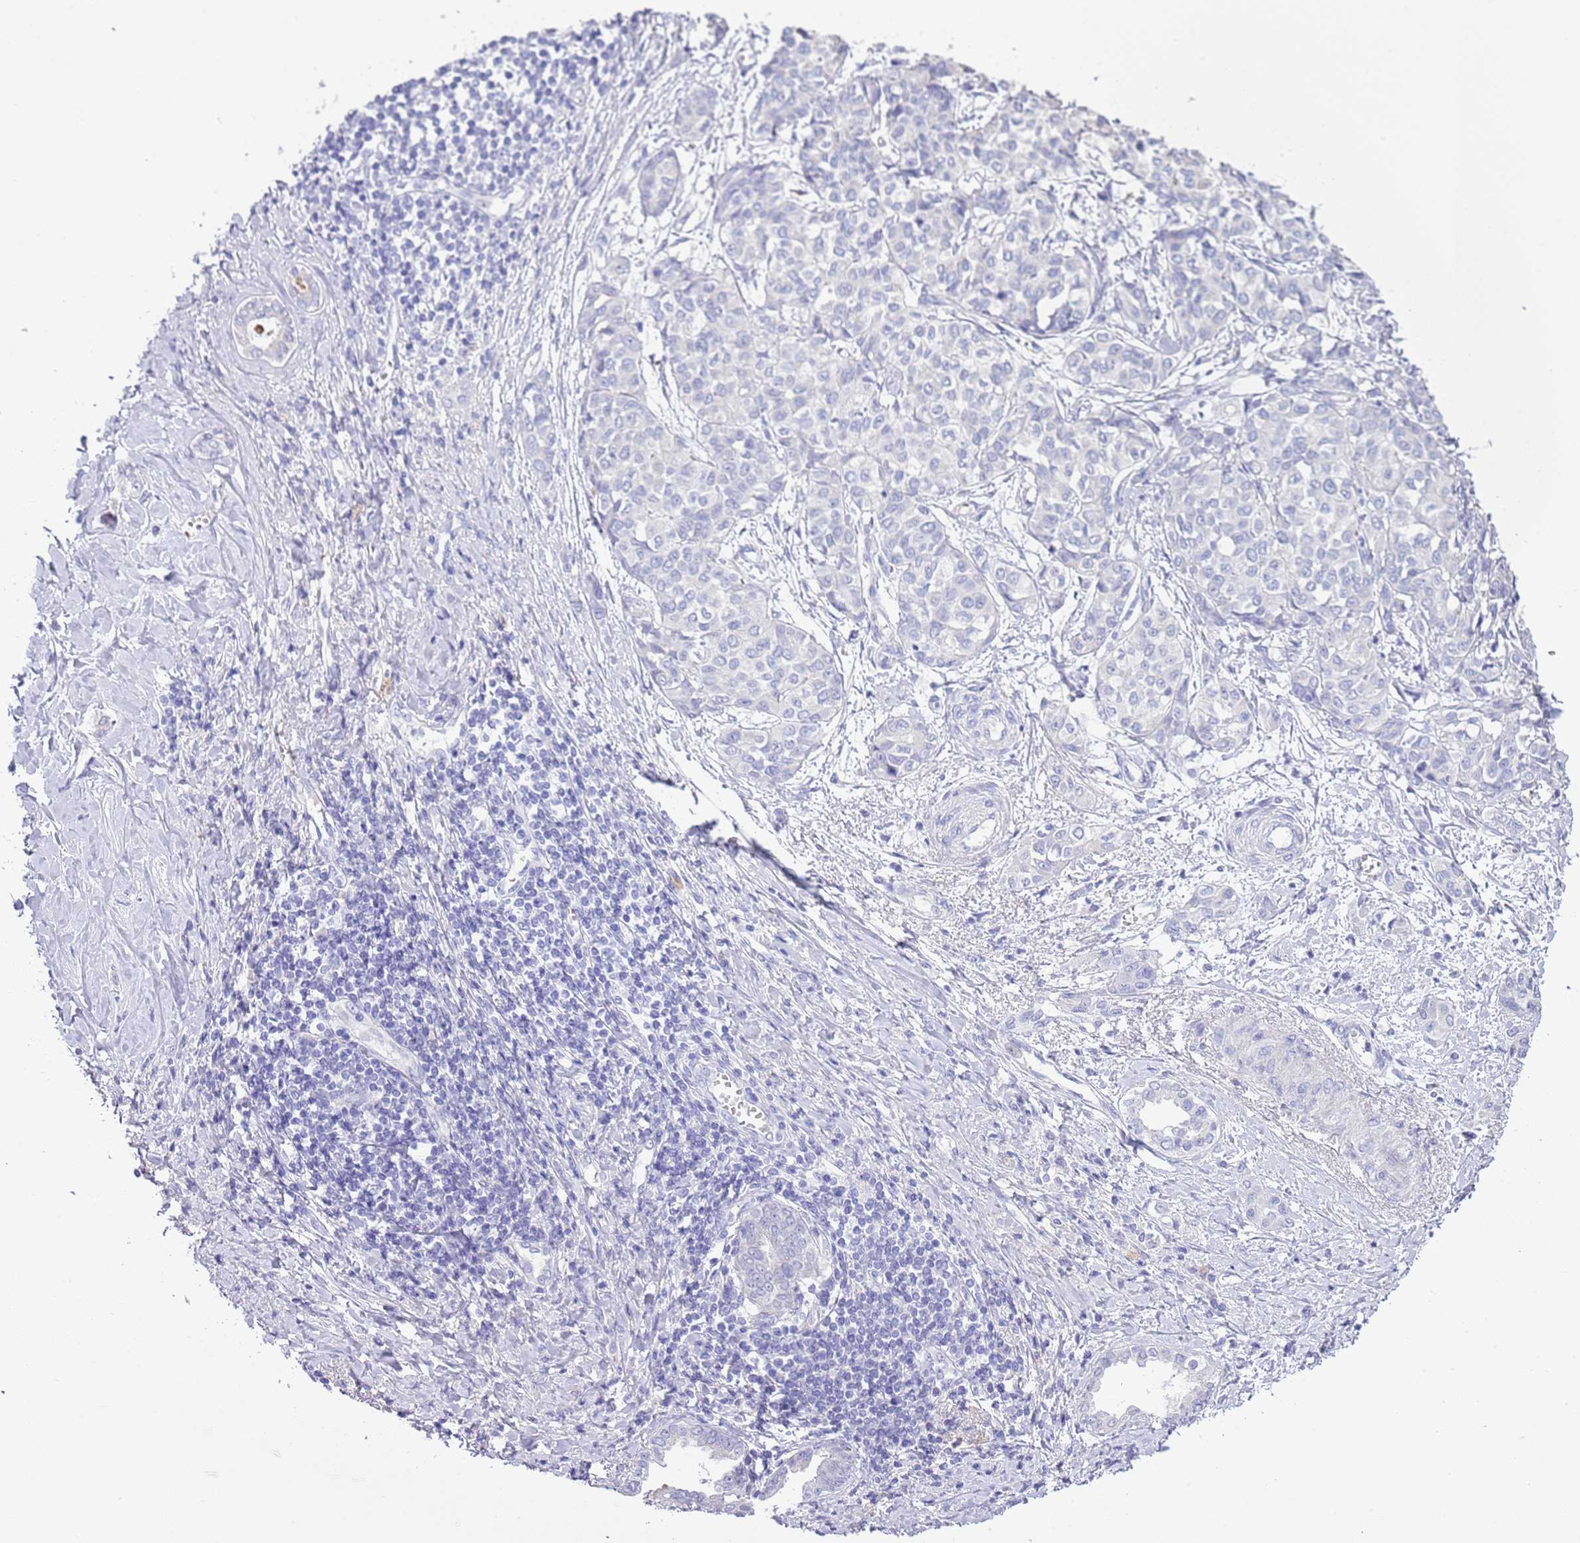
{"staining": {"intensity": "negative", "quantity": "none", "location": "none"}, "tissue": "liver cancer", "cell_type": "Tumor cells", "image_type": "cancer", "snomed": [{"axis": "morphology", "description": "Cholangiocarcinoma"}, {"axis": "topography", "description": "Liver"}], "caption": "This is a micrograph of immunohistochemistry staining of liver cholangiocarcinoma, which shows no positivity in tumor cells. Brightfield microscopy of immunohistochemistry stained with DAB (3,3'-diaminobenzidine) (brown) and hematoxylin (blue), captured at high magnification.", "gene": "ABHD17C", "patient": {"sex": "female", "age": 77}}